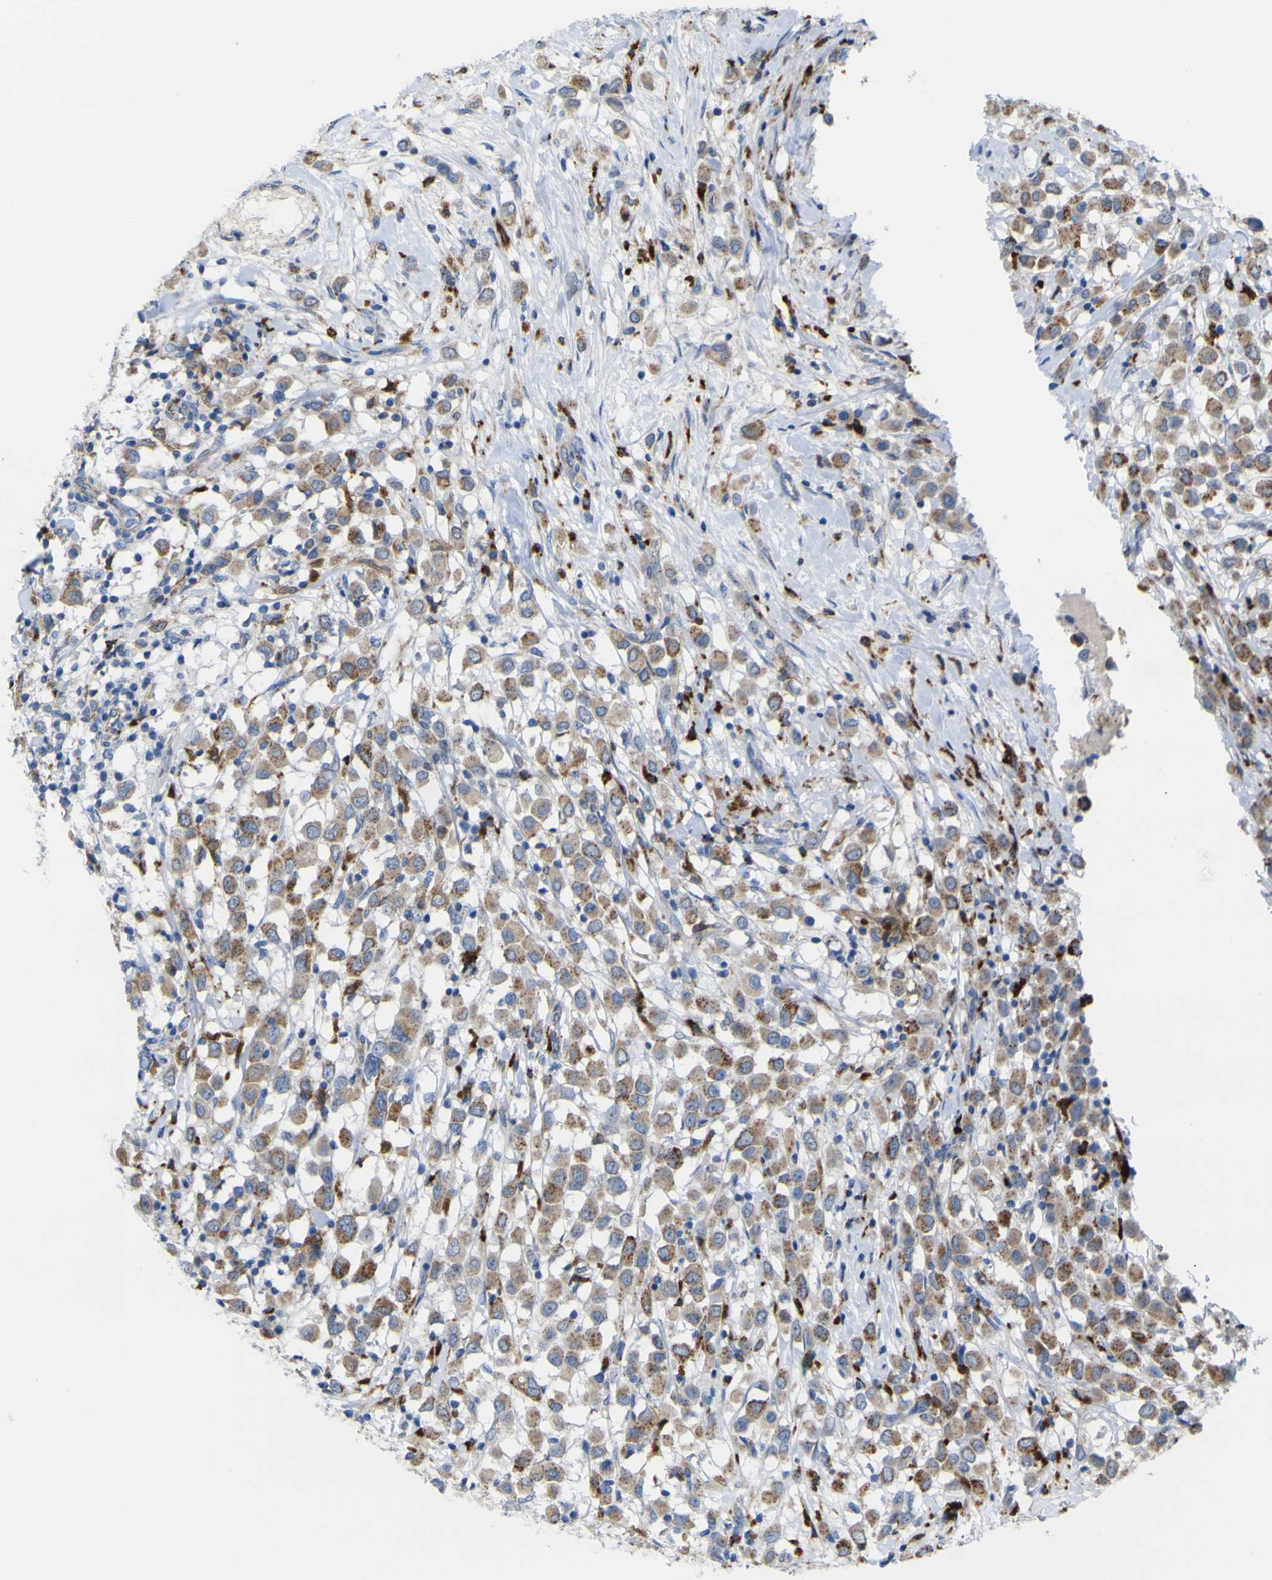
{"staining": {"intensity": "moderate", "quantity": ">75%", "location": "cytoplasmic/membranous"}, "tissue": "breast cancer", "cell_type": "Tumor cells", "image_type": "cancer", "snomed": [{"axis": "morphology", "description": "Duct carcinoma"}, {"axis": "topography", "description": "Breast"}], "caption": "Immunohistochemical staining of human breast cancer displays medium levels of moderate cytoplasmic/membranous protein positivity in about >75% of tumor cells.", "gene": "PLD3", "patient": {"sex": "female", "age": 61}}